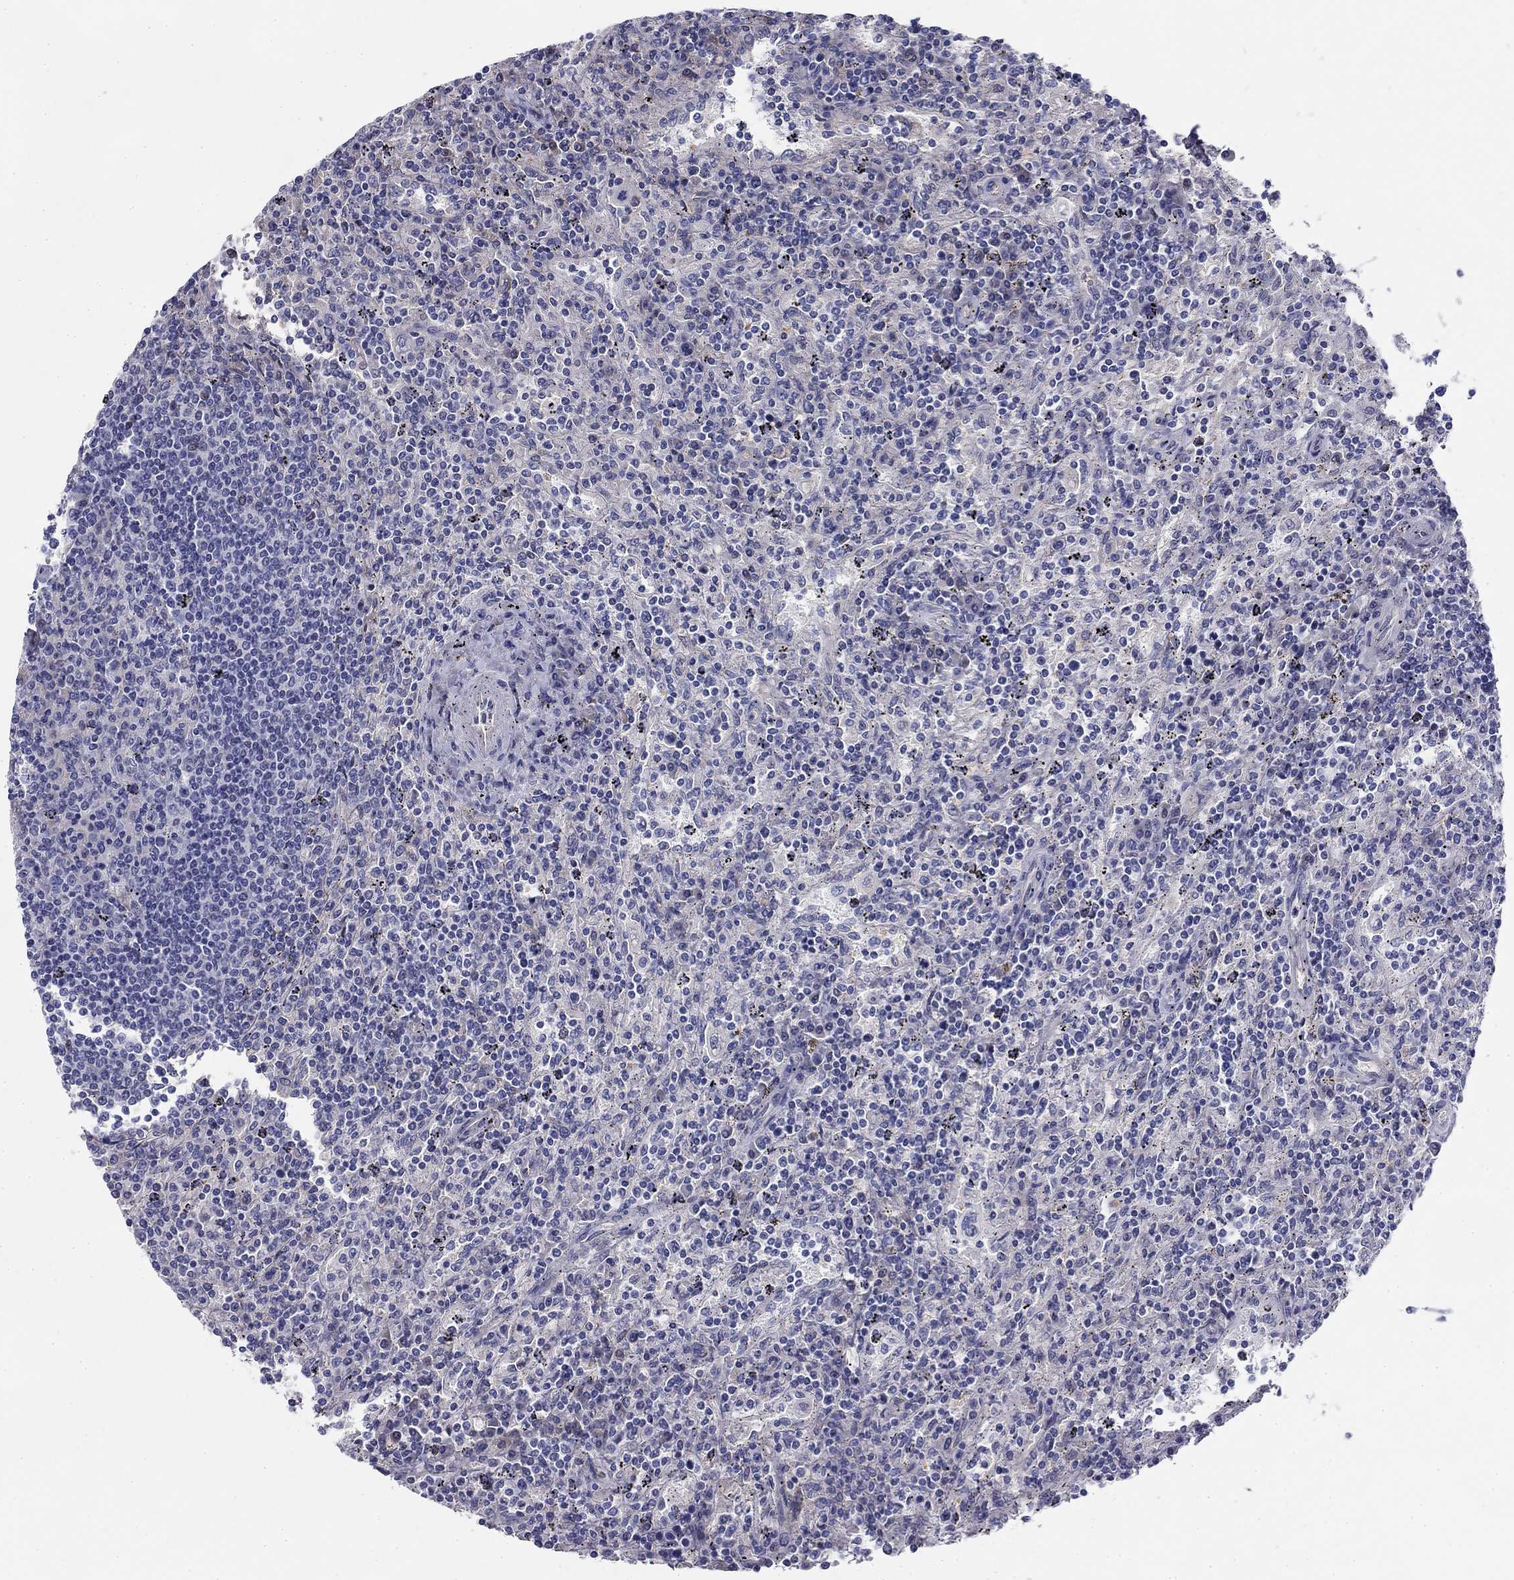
{"staining": {"intensity": "negative", "quantity": "none", "location": "none"}, "tissue": "lymphoma", "cell_type": "Tumor cells", "image_type": "cancer", "snomed": [{"axis": "morphology", "description": "Malignant lymphoma, non-Hodgkin's type, Low grade"}, {"axis": "topography", "description": "Spleen"}], "caption": "An image of malignant lymphoma, non-Hodgkin's type (low-grade) stained for a protein displays no brown staining in tumor cells. (DAB immunohistochemistry (IHC) visualized using brightfield microscopy, high magnification).", "gene": "CPLX4", "patient": {"sex": "male", "age": 62}}